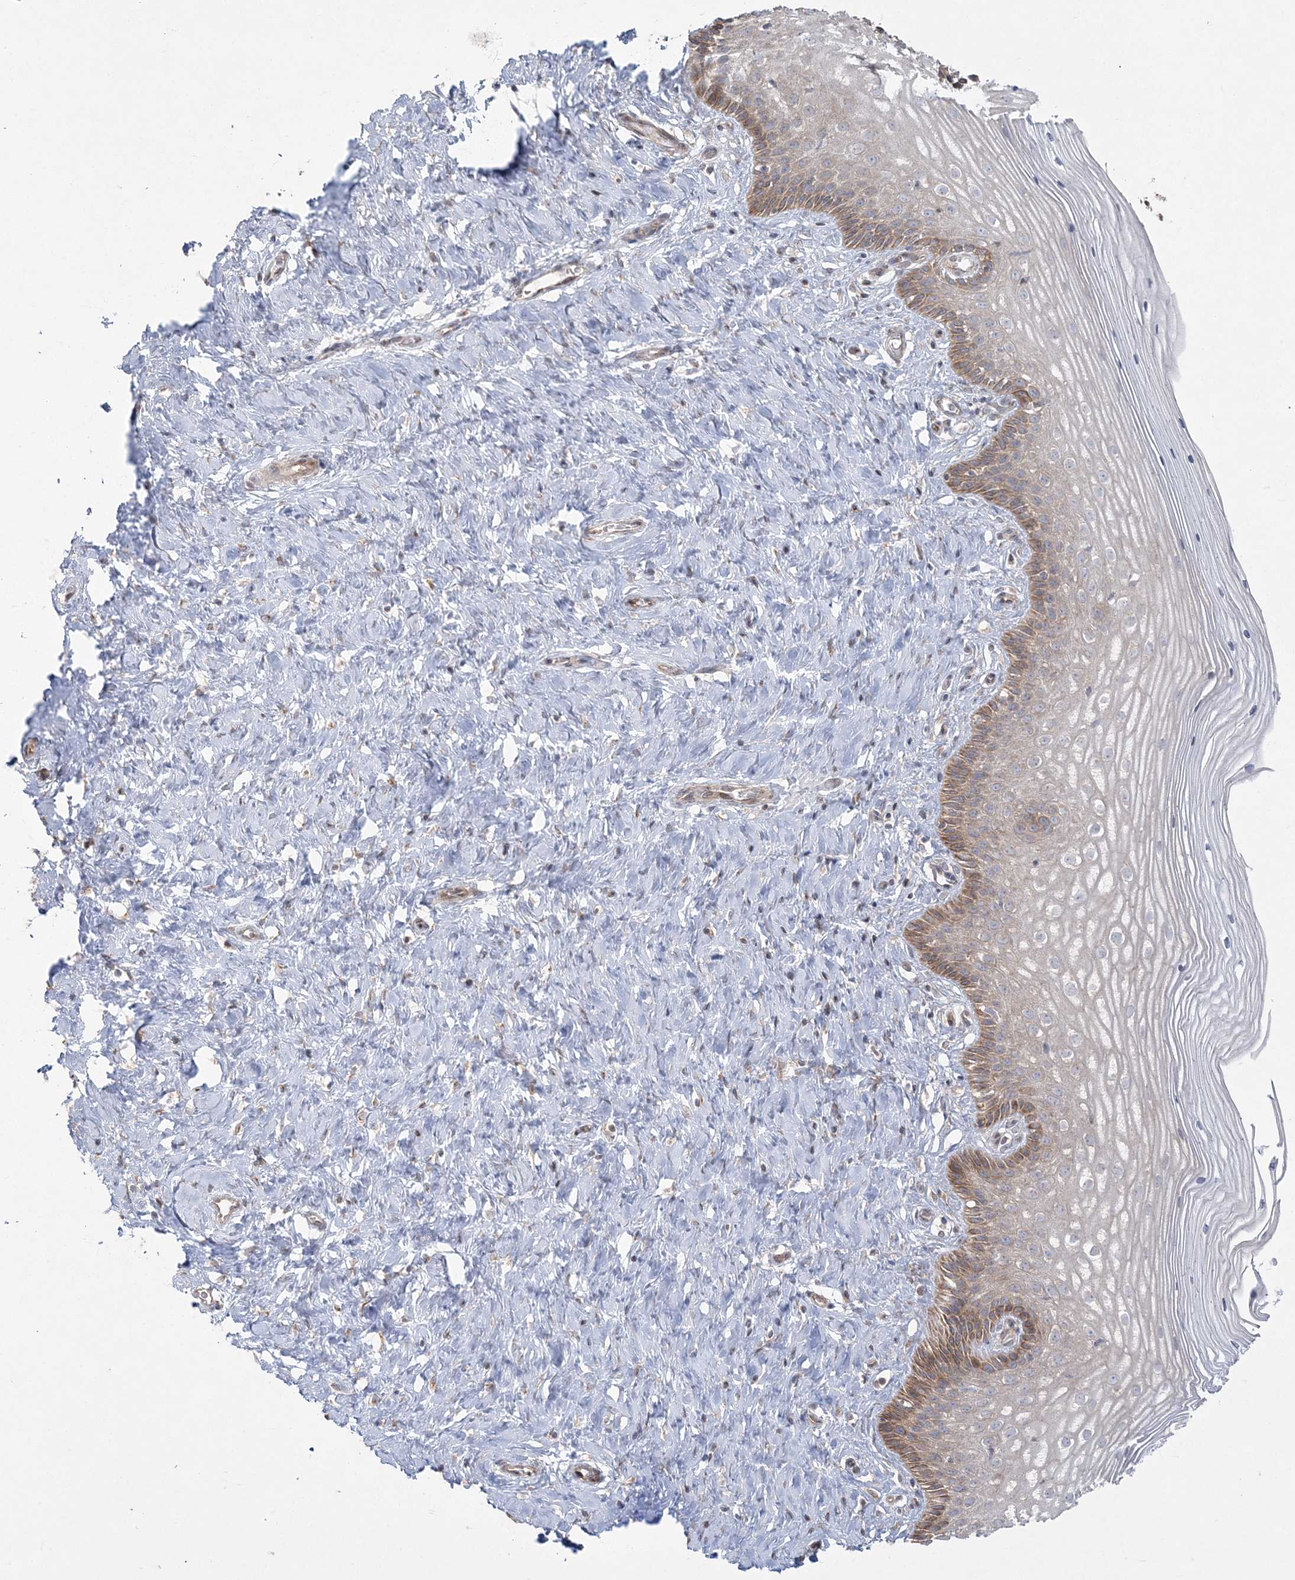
{"staining": {"intensity": "moderate", "quantity": "25%-75%", "location": "cytoplasmic/membranous"}, "tissue": "cervix", "cell_type": "Glandular cells", "image_type": "normal", "snomed": [{"axis": "morphology", "description": "Normal tissue, NOS"}, {"axis": "topography", "description": "Cervix"}], "caption": "Human cervix stained with a brown dye exhibits moderate cytoplasmic/membranous positive expression in about 25%-75% of glandular cells.", "gene": "ZC3H6", "patient": {"sex": "female", "age": 33}}